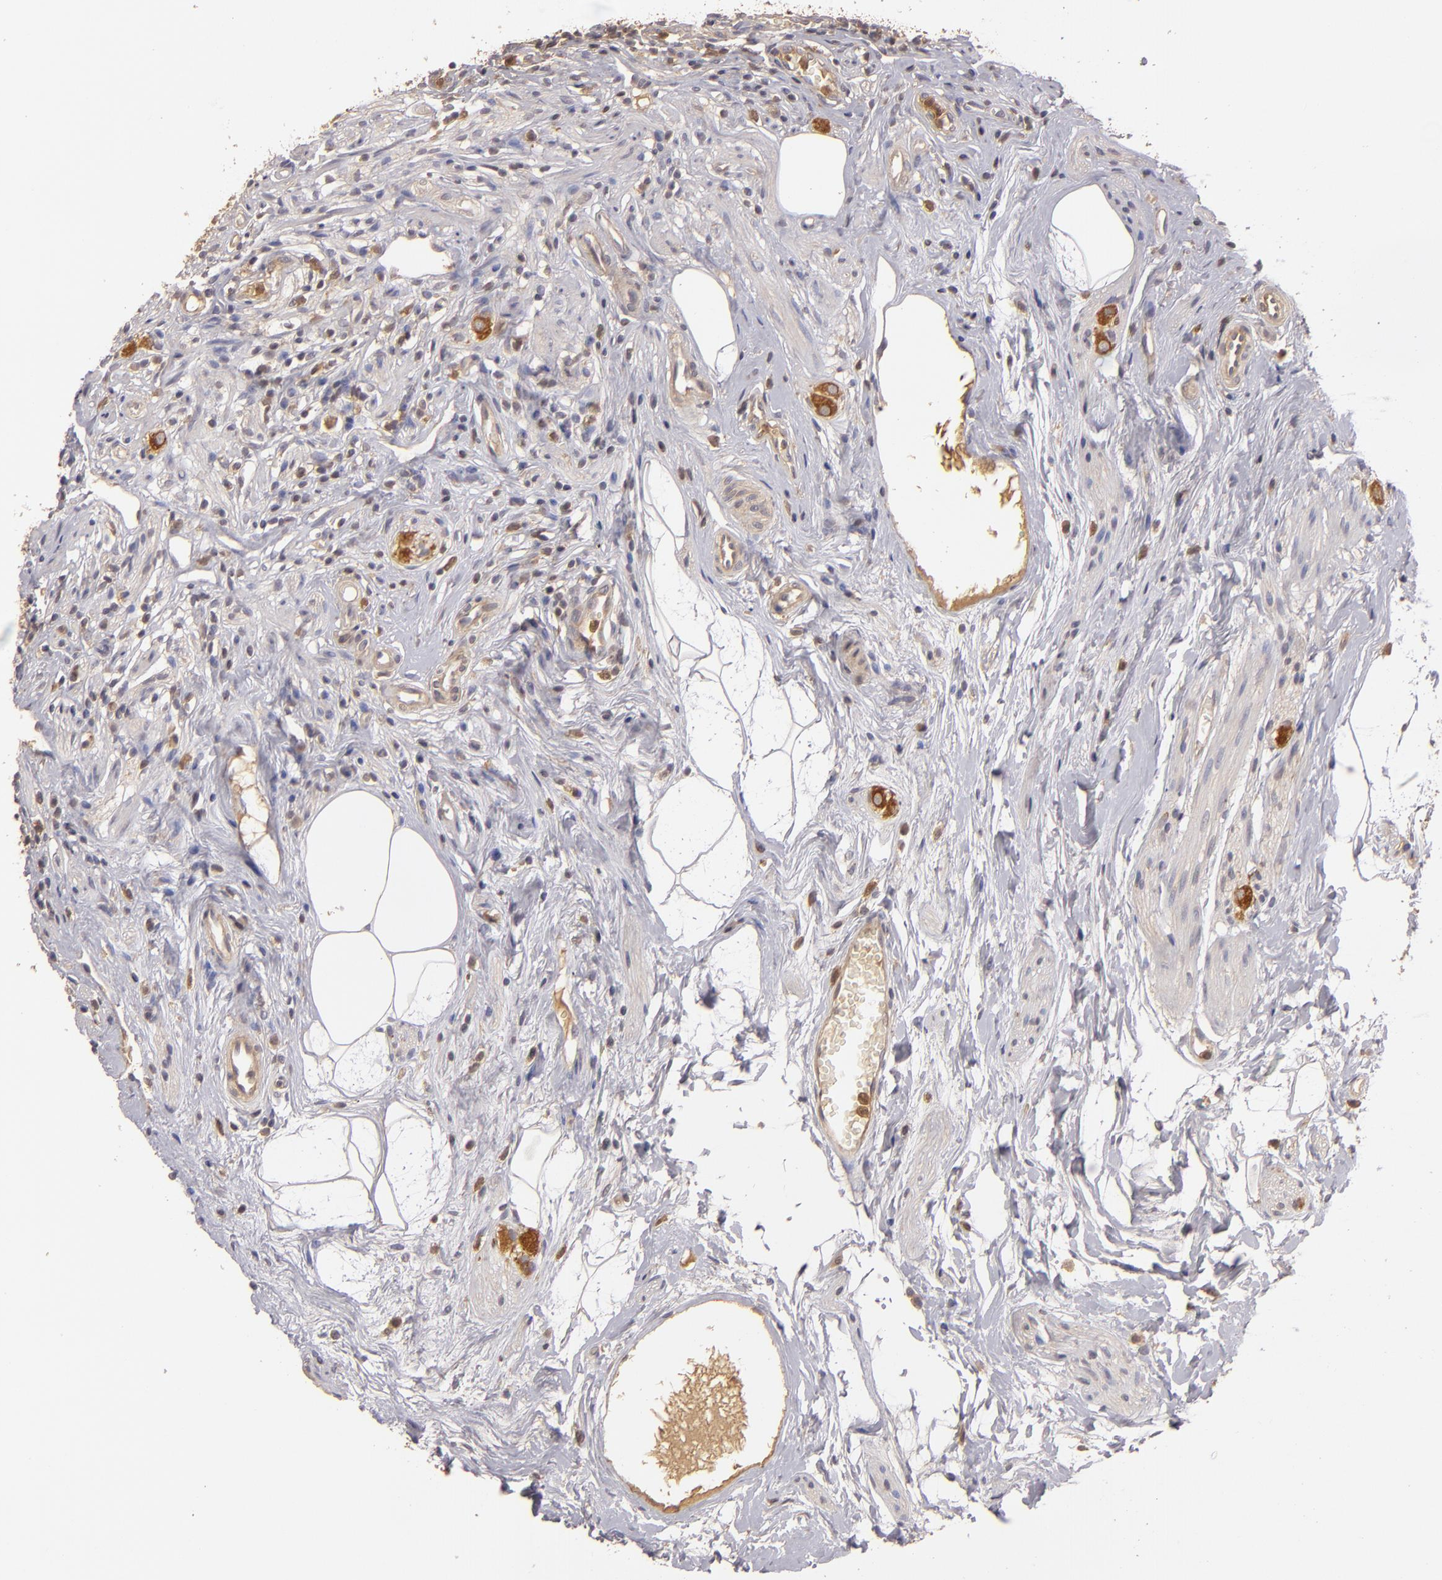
{"staining": {"intensity": "strong", "quantity": ">75%", "location": "cytoplasmic/membranous"}, "tissue": "appendix", "cell_type": "Glandular cells", "image_type": "normal", "snomed": [{"axis": "morphology", "description": "Normal tissue, NOS"}, {"axis": "topography", "description": "Appendix"}], "caption": "Appendix stained for a protein (brown) reveals strong cytoplasmic/membranous positive expression in about >75% of glandular cells.", "gene": "PRKCD", "patient": {"sex": "male", "age": 38}}